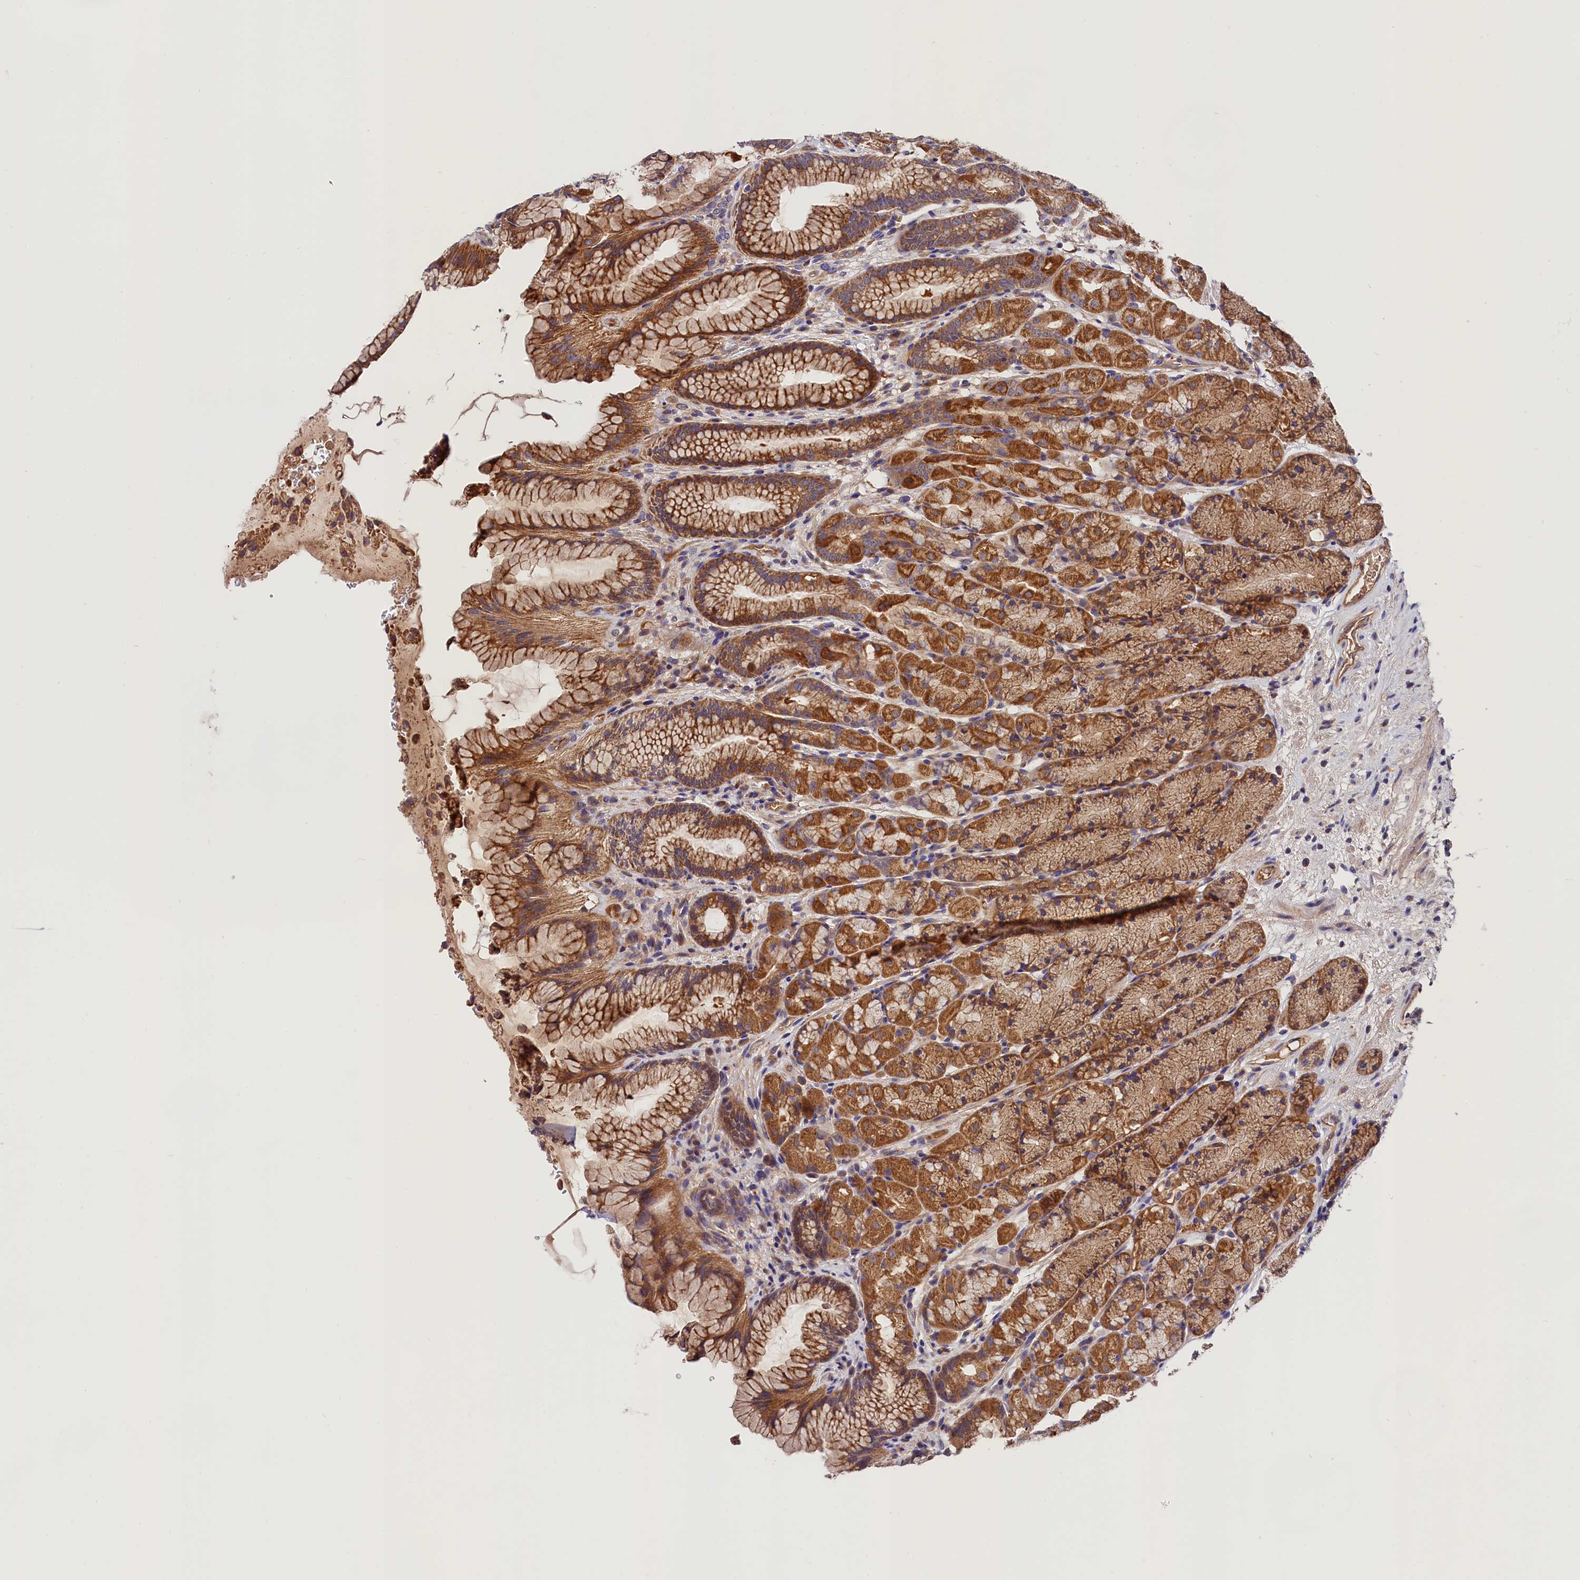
{"staining": {"intensity": "moderate", "quantity": ">75%", "location": "cytoplasmic/membranous"}, "tissue": "stomach", "cell_type": "Glandular cells", "image_type": "normal", "snomed": [{"axis": "morphology", "description": "Normal tissue, NOS"}, {"axis": "topography", "description": "Stomach"}], "caption": "This histopathology image displays immunohistochemistry (IHC) staining of unremarkable human stomach, with medium moderate cytoplasmic/membranous staining in approximately >75% of glandular cells.", "gene": "SPG11", "patient": {"sex": "male", "age": 63}}